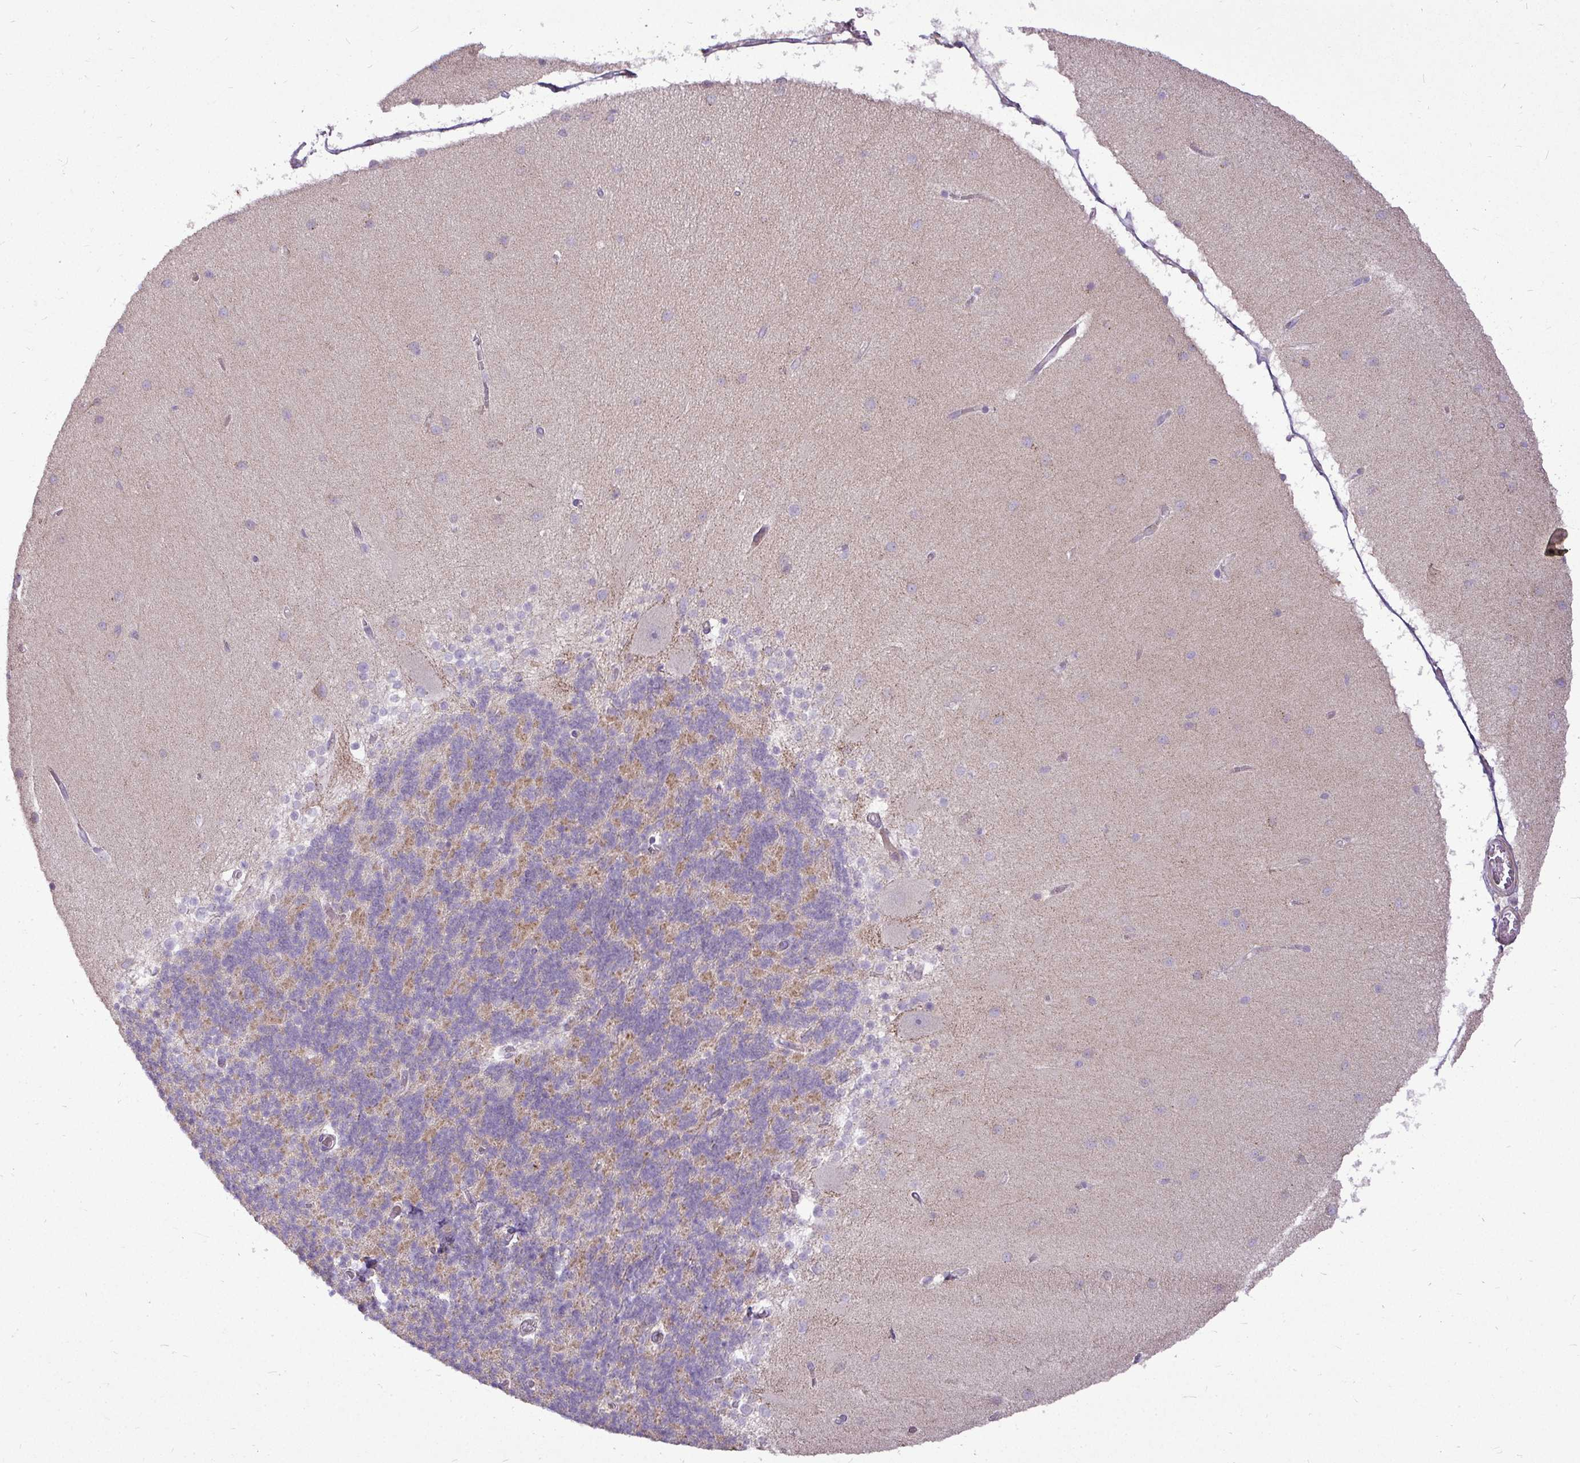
{"staining": {"intensity": "moderate", "quantity": "25%-75%", "location": "cytoplasmic/membranous"}, "tissue": "cerebellum", "cell_type": "Cells in granular layer", "image_type": "normal", "snomed": [{"axis": "morphology", "description": "Normal tissue, NOS"}, {"axis": "topography", "description": "Cerebellum"}], "caption": "A photomicrograph of cerebellum stained for a protein shows moderate cytoplasmic/membranous brown staining in cells in granular layer. The protein of interest is shown in brown color, while the nuclei are stained blue.", "gene": "STRIP1", "patient": {"sex": "female", "age": 54}}